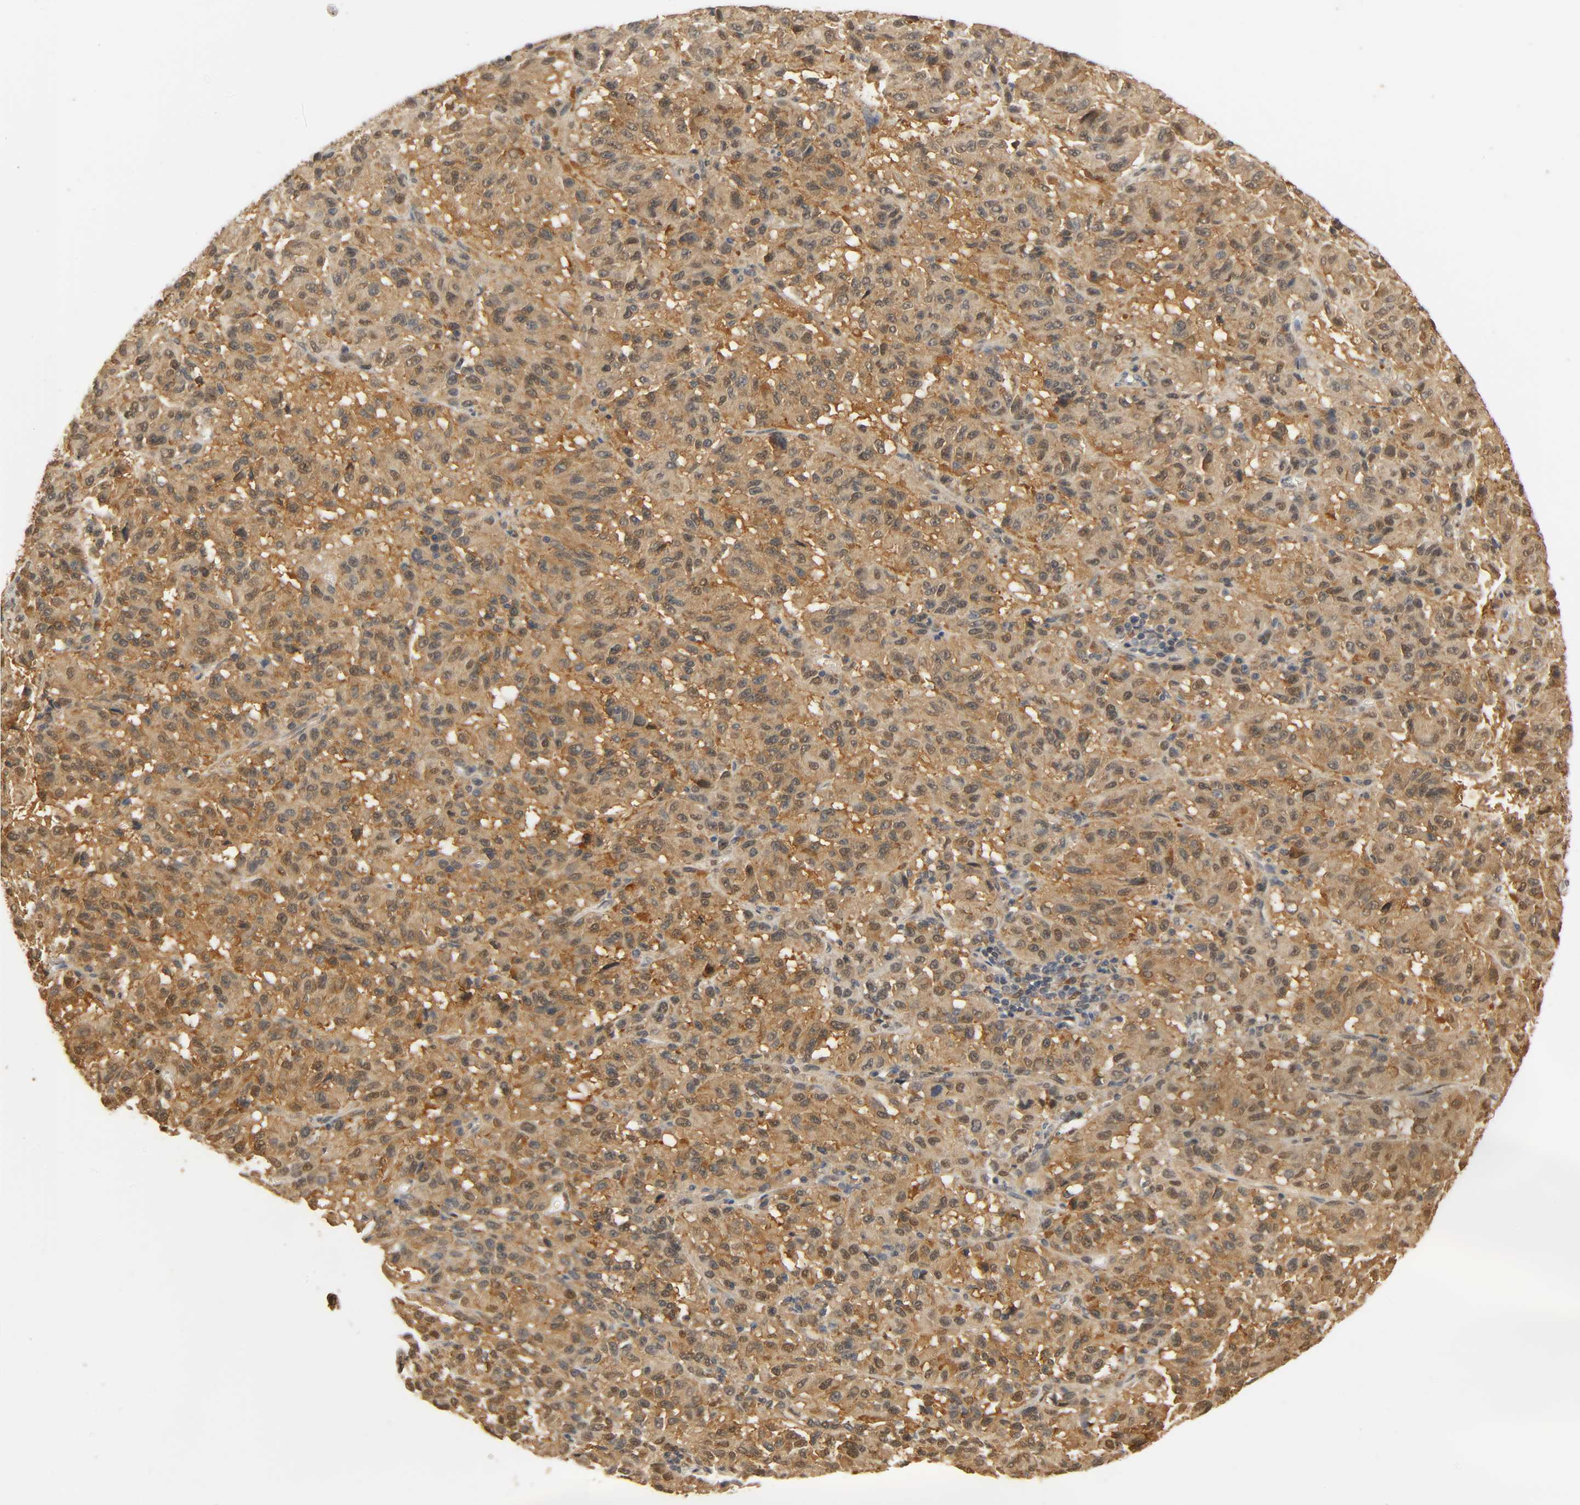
{"staining": {"intensity": "strong", "quantity": ">75%", "location": "cytoplasmic/membranous"}, "tissue": "melanoma", "cell_type": "Tumor cells", "image_type": "cancer", "snomed": [{"axis": "morphology", "description": "Malignant melanoma, Metastatic site"}, {"axis": "topography", "description": "Lung"}], "caption": "A brown stain labels strong cytoplasmic/membranous expression of a protein in melanoma tumor cells.", "gene": "ZFPM2", "patient": {"sex": "male", "age": 64}}